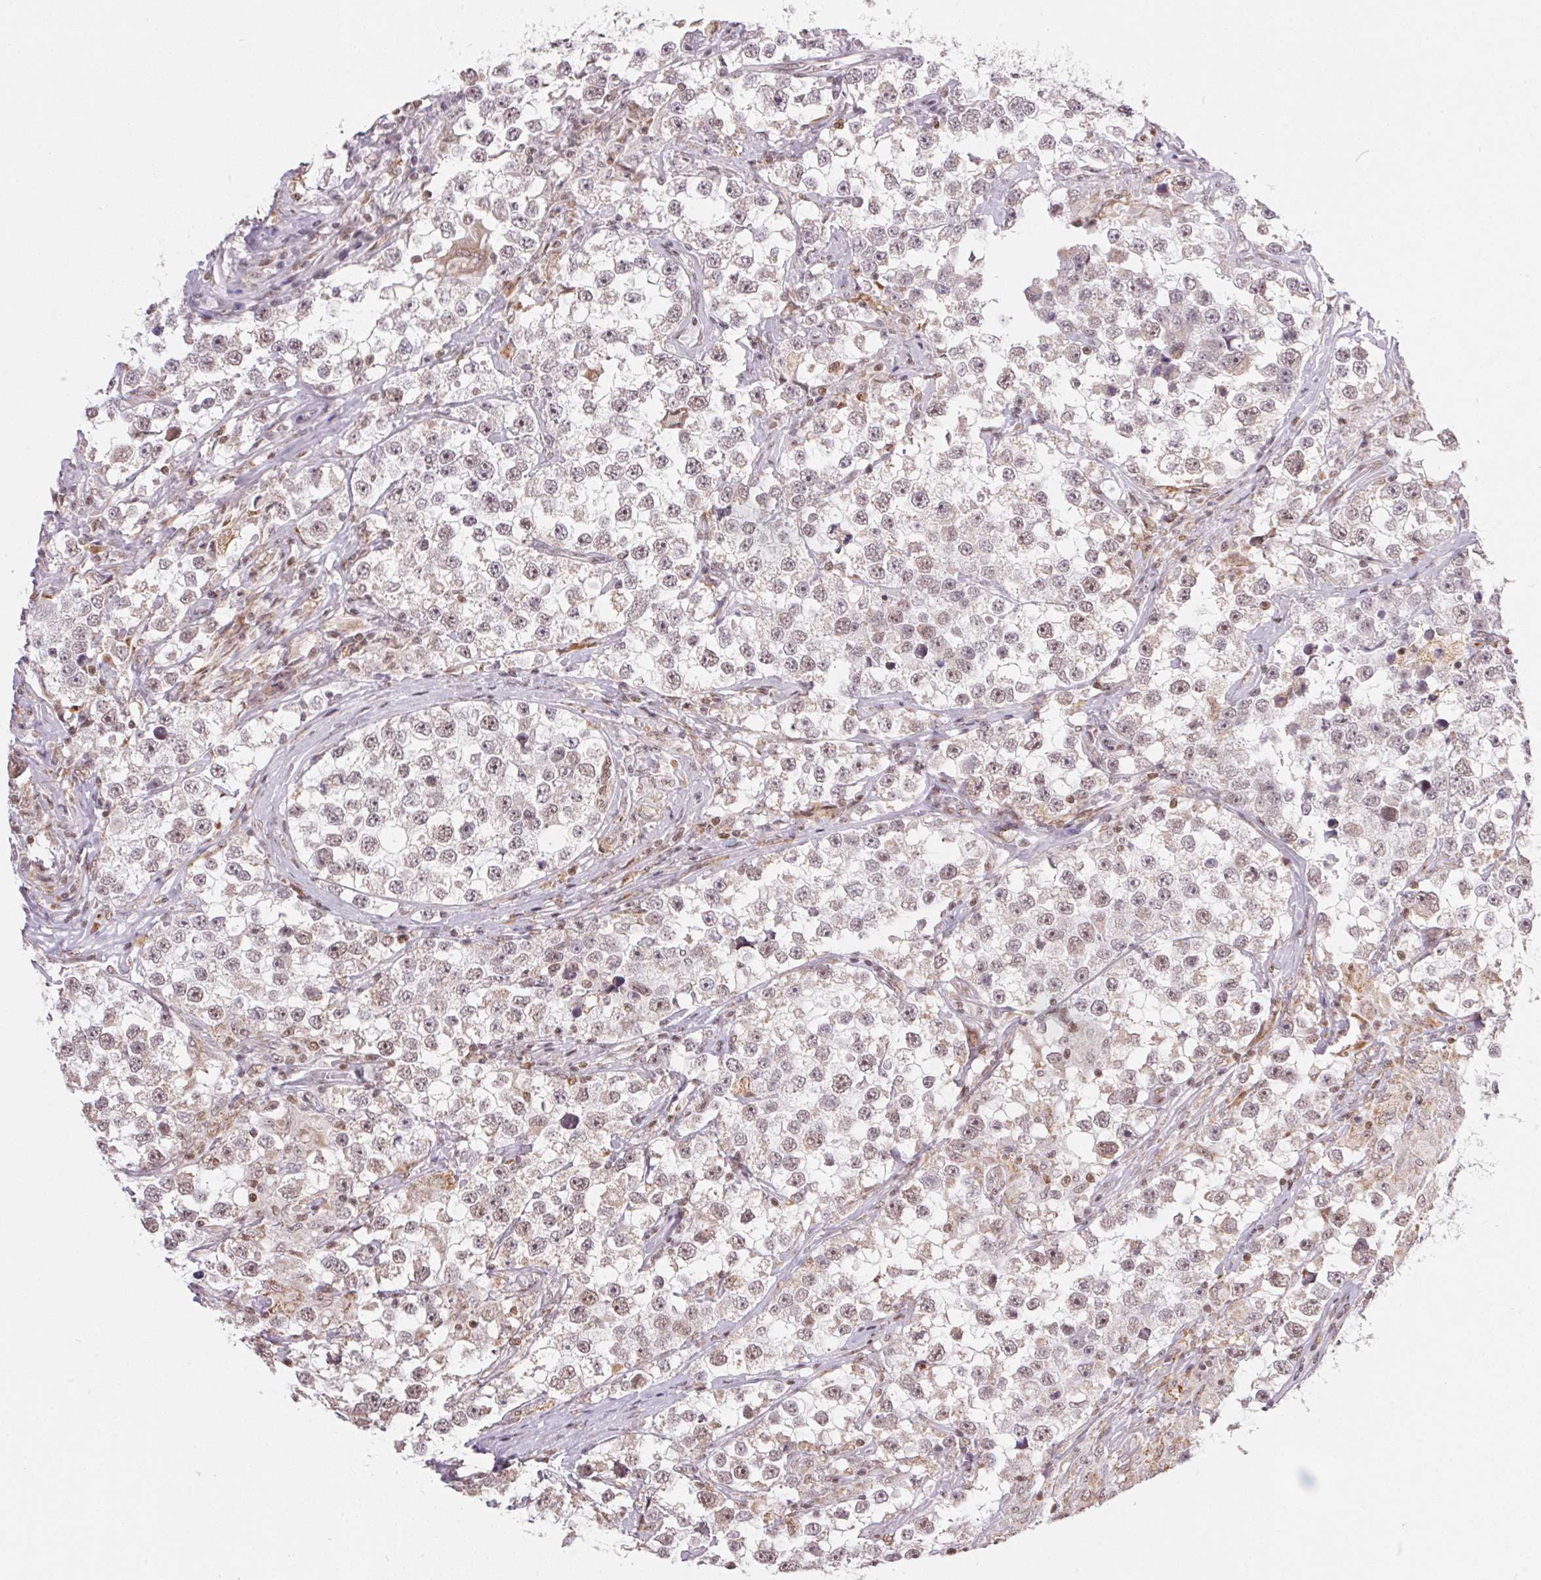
{"staining": {"intensity": "weak", "quantity": "25%-75%", "location": "nuclear"}, "tissue": "testis cancer", "cell_type": "Tumor cells", "image_type": "cancer", "snomed": [{"axis": "morphology", "description": "Seminoma, NOS"}, {"axis": "topography", "description": "Testis"}], "caption": "Testis seminoma stained for a protein (brown) shows weak nuclear positive staining in about 25%-75% of tumor cells.", "gene": "NFE2L1", "patient": {"sex": "male", "age": 46}}